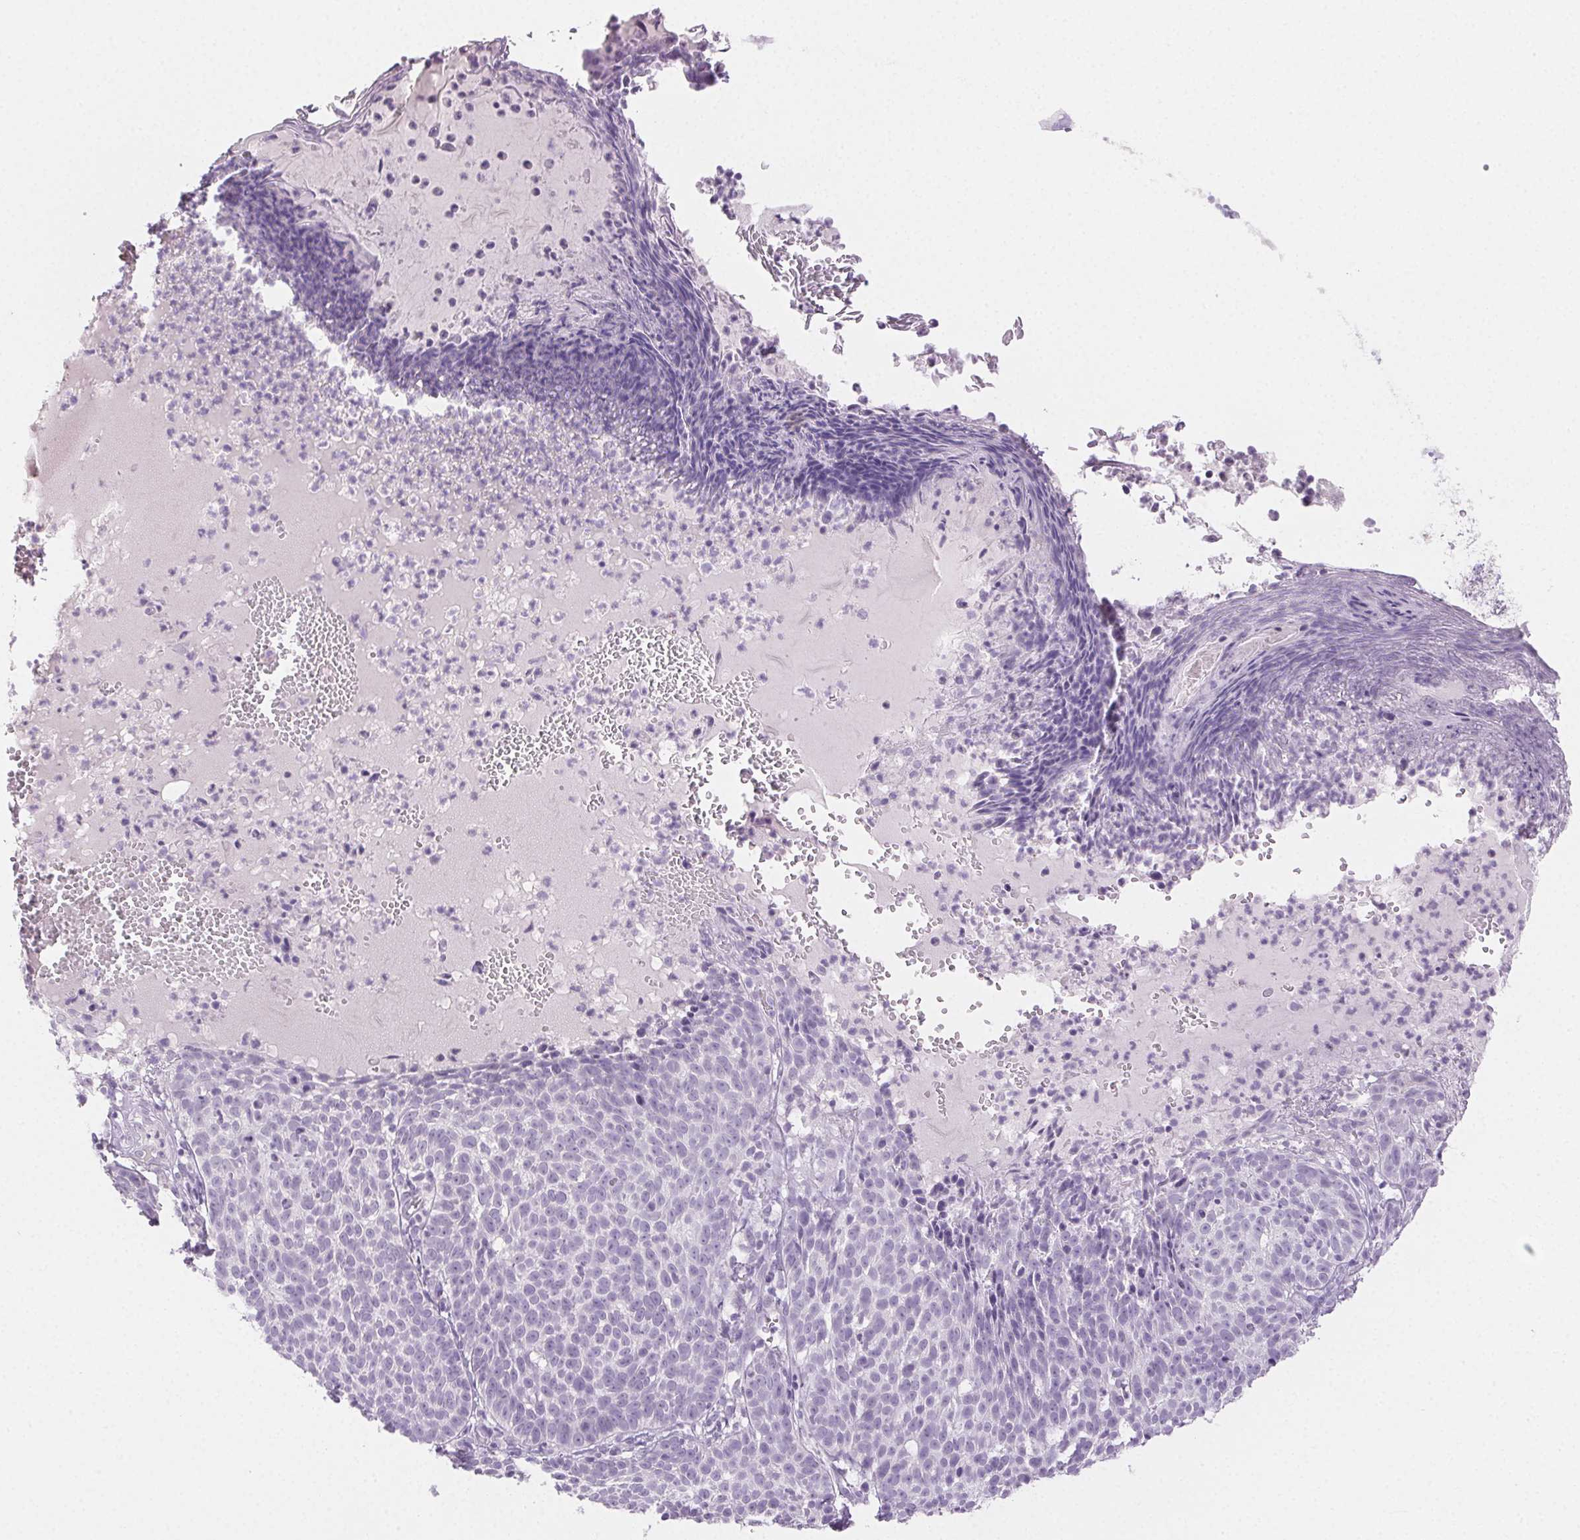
{"staining": {"intensity": "negative", "quantity": "none", "location": "none"}, "tissue": "skin cancer", "cell_type": "Tumor cells", "image_type": "cancer", "snomed": [{"axis": "morphology", "description": "Basal cell carcinoma"}, {"axis": "topography", "description": "Skin"}], "caption": "An image of skin basal cell carcinoma stained for a protein reveals no brown staining in tumor cells.", "gene": "PI3", "patient": {"sex": "male", "age": 90}}